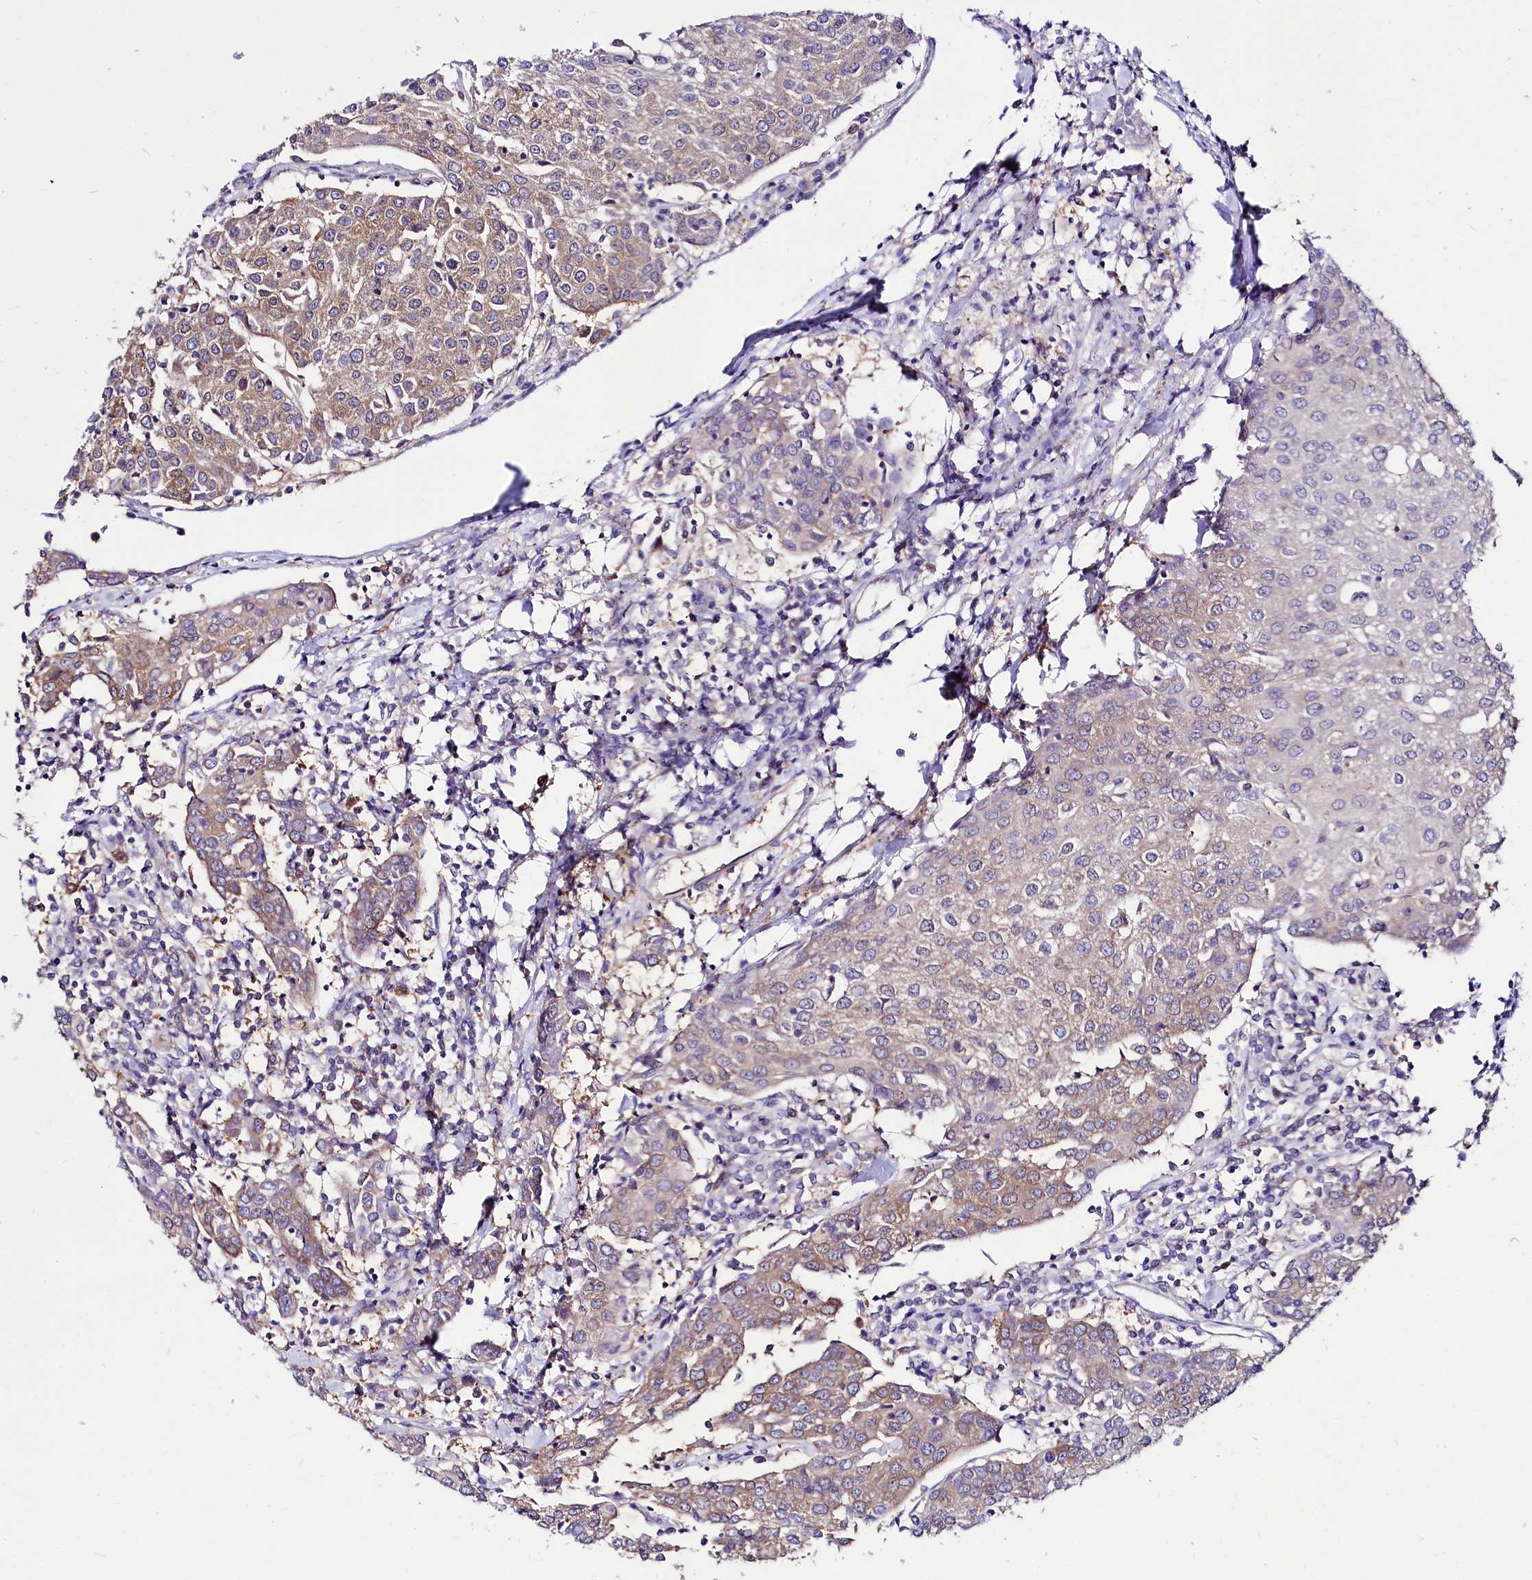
{"staining": {"intensity": "weak", "quantity": "25%-75%", "location": "cytoplasmic/membranous"}, "tissue": "urothelial cancer", "cell_type": "Tumor cells", "image_type": "cancer", "snomed": [{"axis": "morphology", "description": "Urothelial carcinoma, High grade"}, {"axis": "topography", "description": "Urinary bladder"}], "caption": "DAB immunohistochemical staining of urothelial cancer displays weak cytoplasmic/membranous protein expression in about 25%-75% of tumor cells. Using DAB (brown) and hematoxylin (blue) stains, captured at high magnification using brightfield microscopy.", "gene": "ABHD5", "patient": {"sex": "female", "age": 85}}